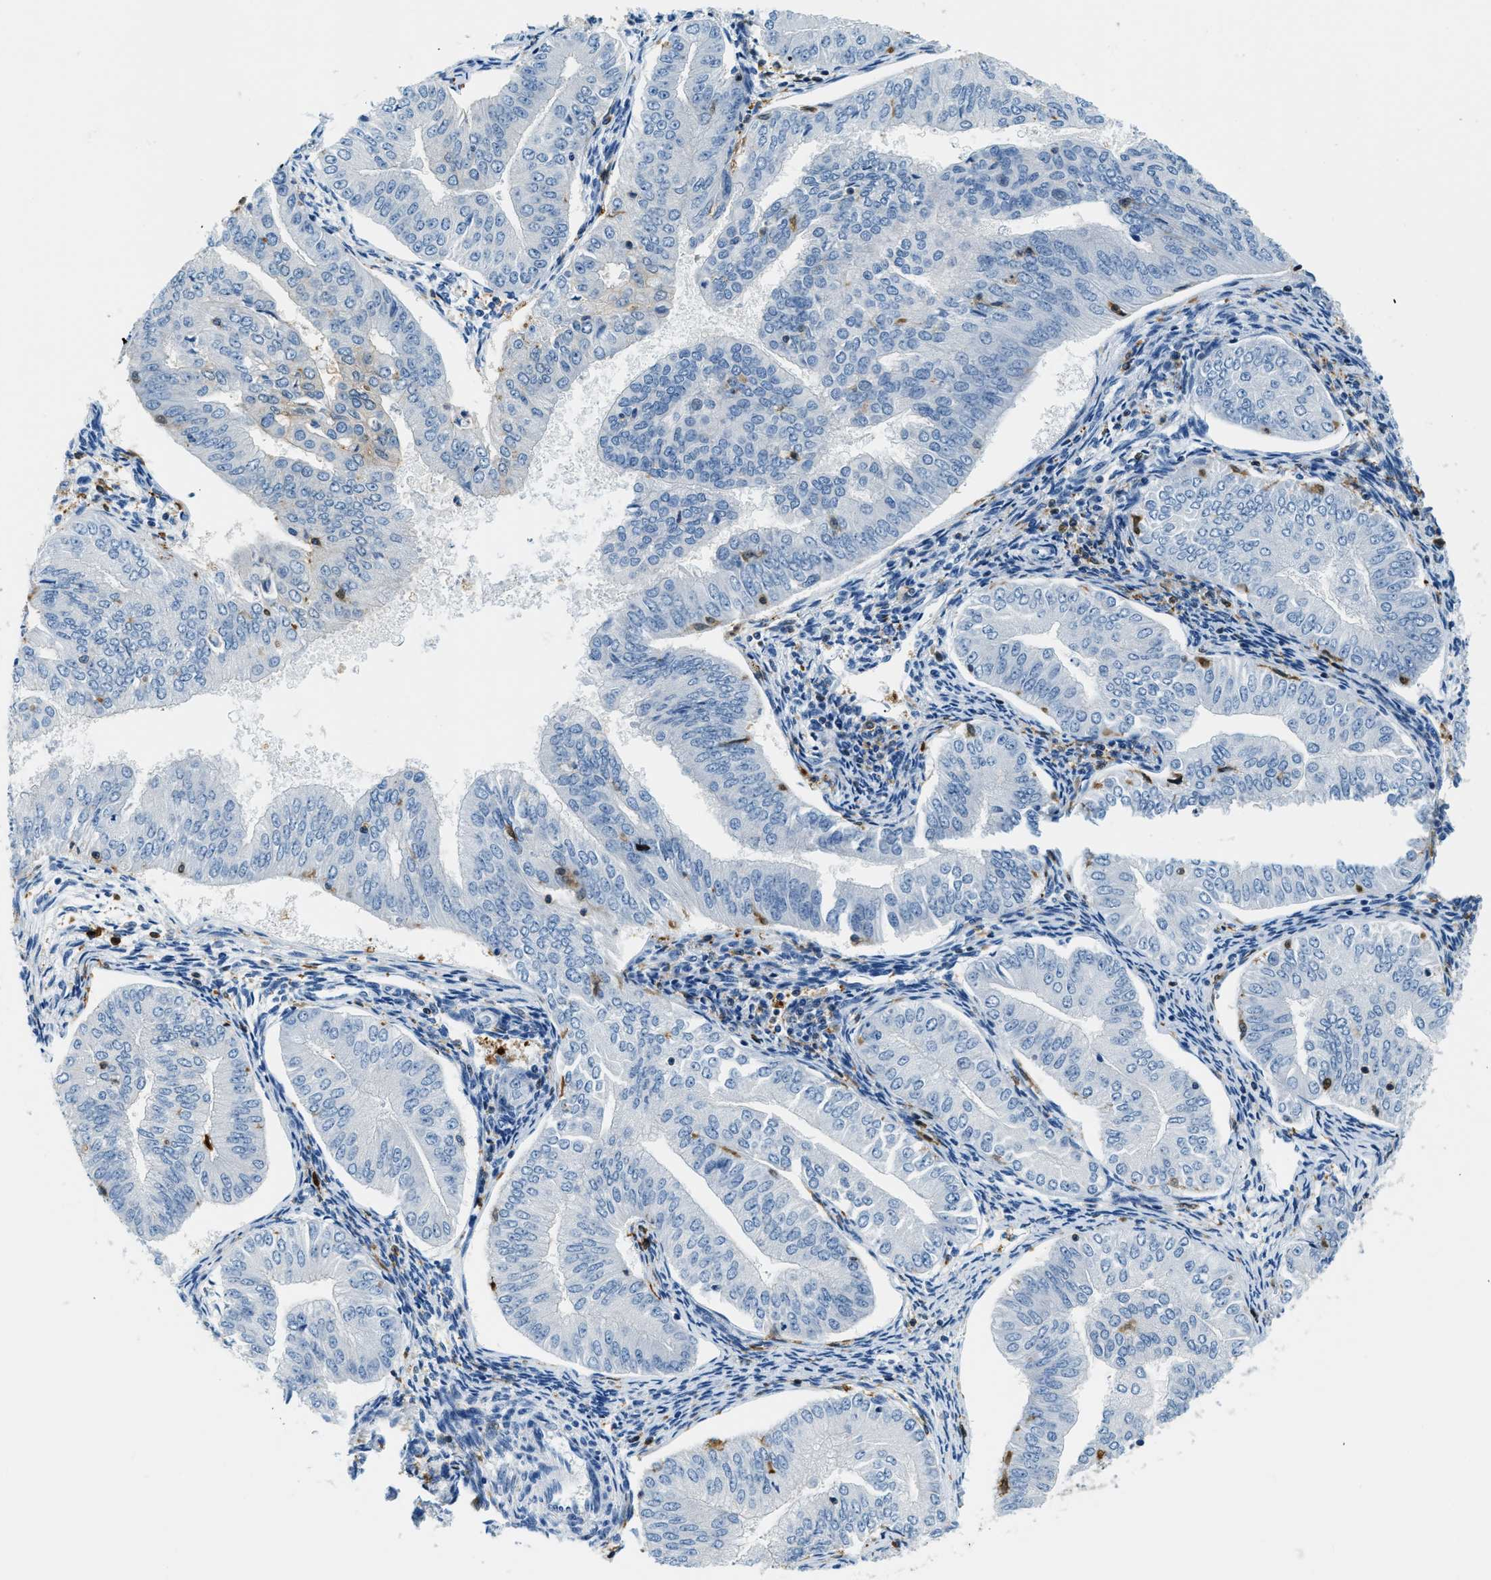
{"staining": {"intensity": "negative", "quantity": "none", "location": "none"}, "tissue": "endometrial cancer", "cell_type": "Tumor cells", "image_type": "cancer", "snomed": [{"axis": "morphology", "description": "Normal tissue, NOS"}, {"axis": "morphology", "description": "Adenocarcinoma, NOS"}, {"axis": "topography", "description": "Endometrium"}], "caption": "An IHC photomicrograph of endometrial cancer is shown. There is no staining in tumor cells of endometrial cancer.", "gene": "CAPG", "patient": {"sex": "female", "age": 53}}